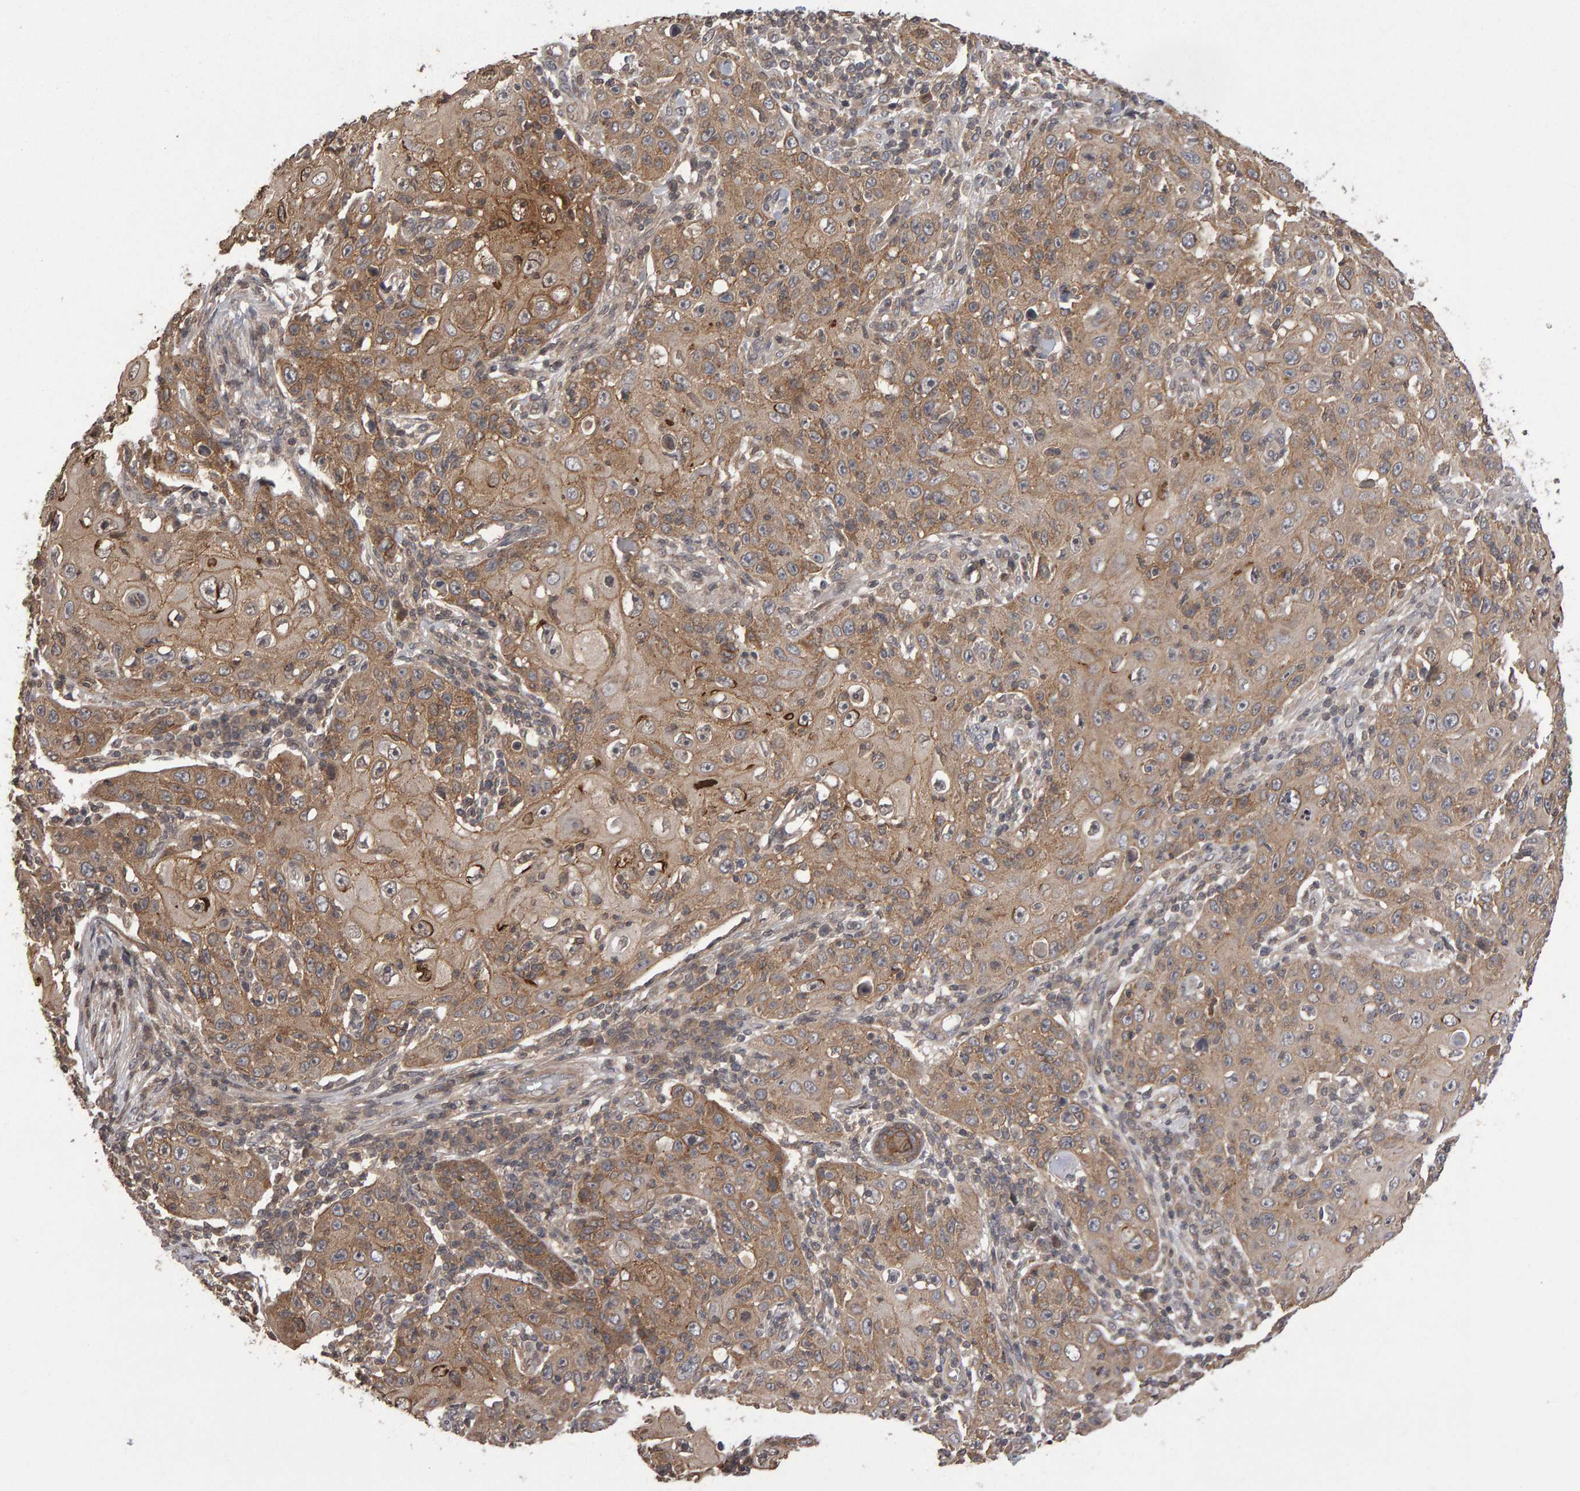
{"staining": {"intensity": "weak", "quantity": ">75%", "location": "cytoplasmic/membranous"}, "tissue": "skin cancer", "cell_type": "Tumor cells", "image_type": "cancer", "snomed": [{"axis": "morphology", "description": "Squamous cell carcinoma, NOS"}, {"axis": "topography", "description": "Skin"}], "caption": "Protein expression analysis of skin cancer (squamous cell carcinoma) exhibits weak cytoplasmic/membranous expression in approximately >75% of tumor cells.", "gene": "SCRIB", "patient": {"sex": "female", "age": 88}}